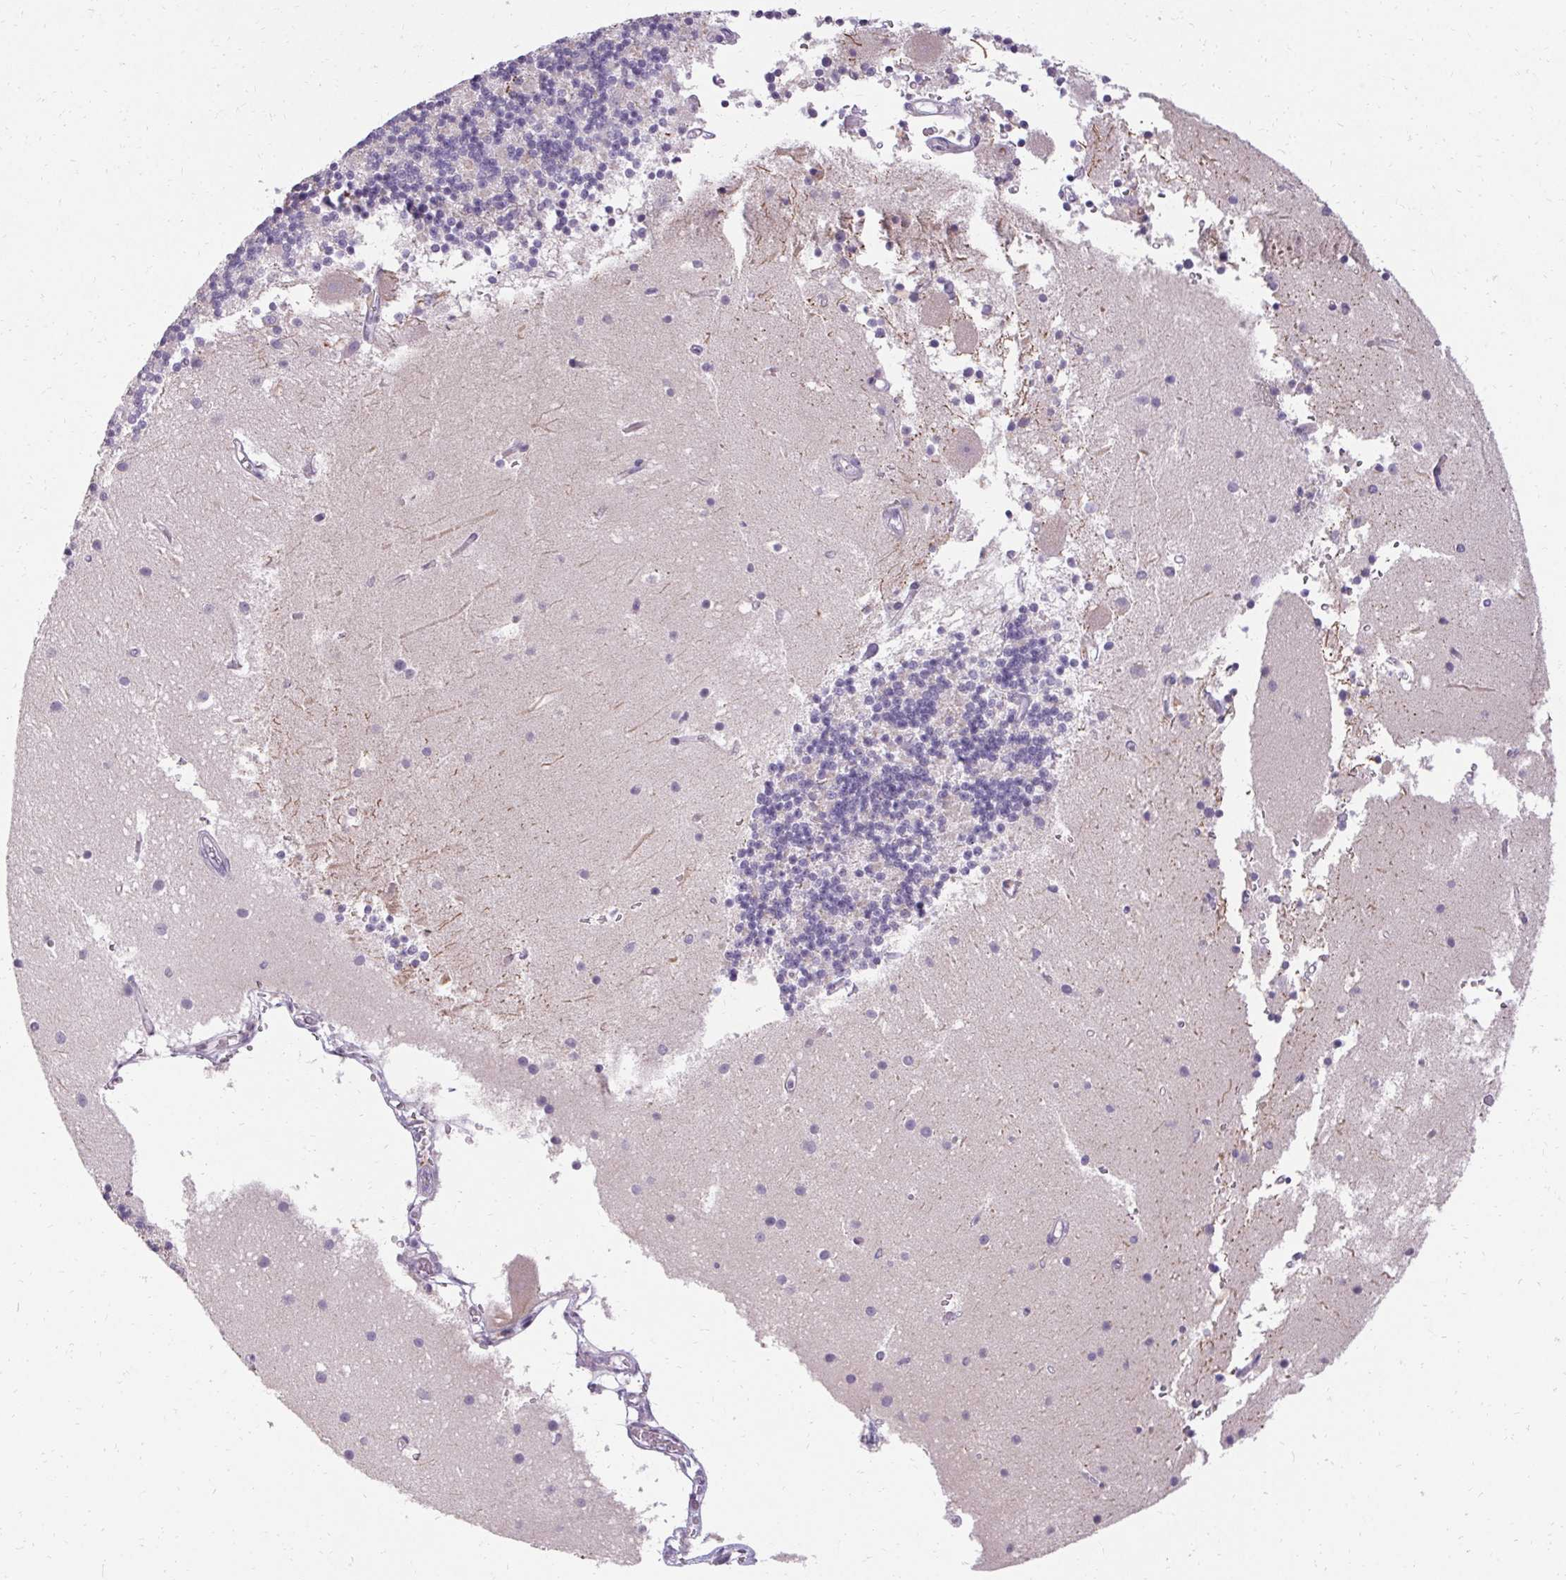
{"staining": {"intensity": "negative", "quantity": "none", "location": "none"}, "tissue": "cerebellum", "cell_type": "Cells in granular layer", "image_type": "normal", "snomed": [{"axis": "morphology", "description": "Normal tissue, NOS"}, {"axis": "topography", "description": "Cerebellum"}], "caption": "Protein analysis of normal cerebellum displays no significant positivity in cells in granular layer.", "gene": "HSD17B3", "patient": {"sex": "male", "age": 54}}